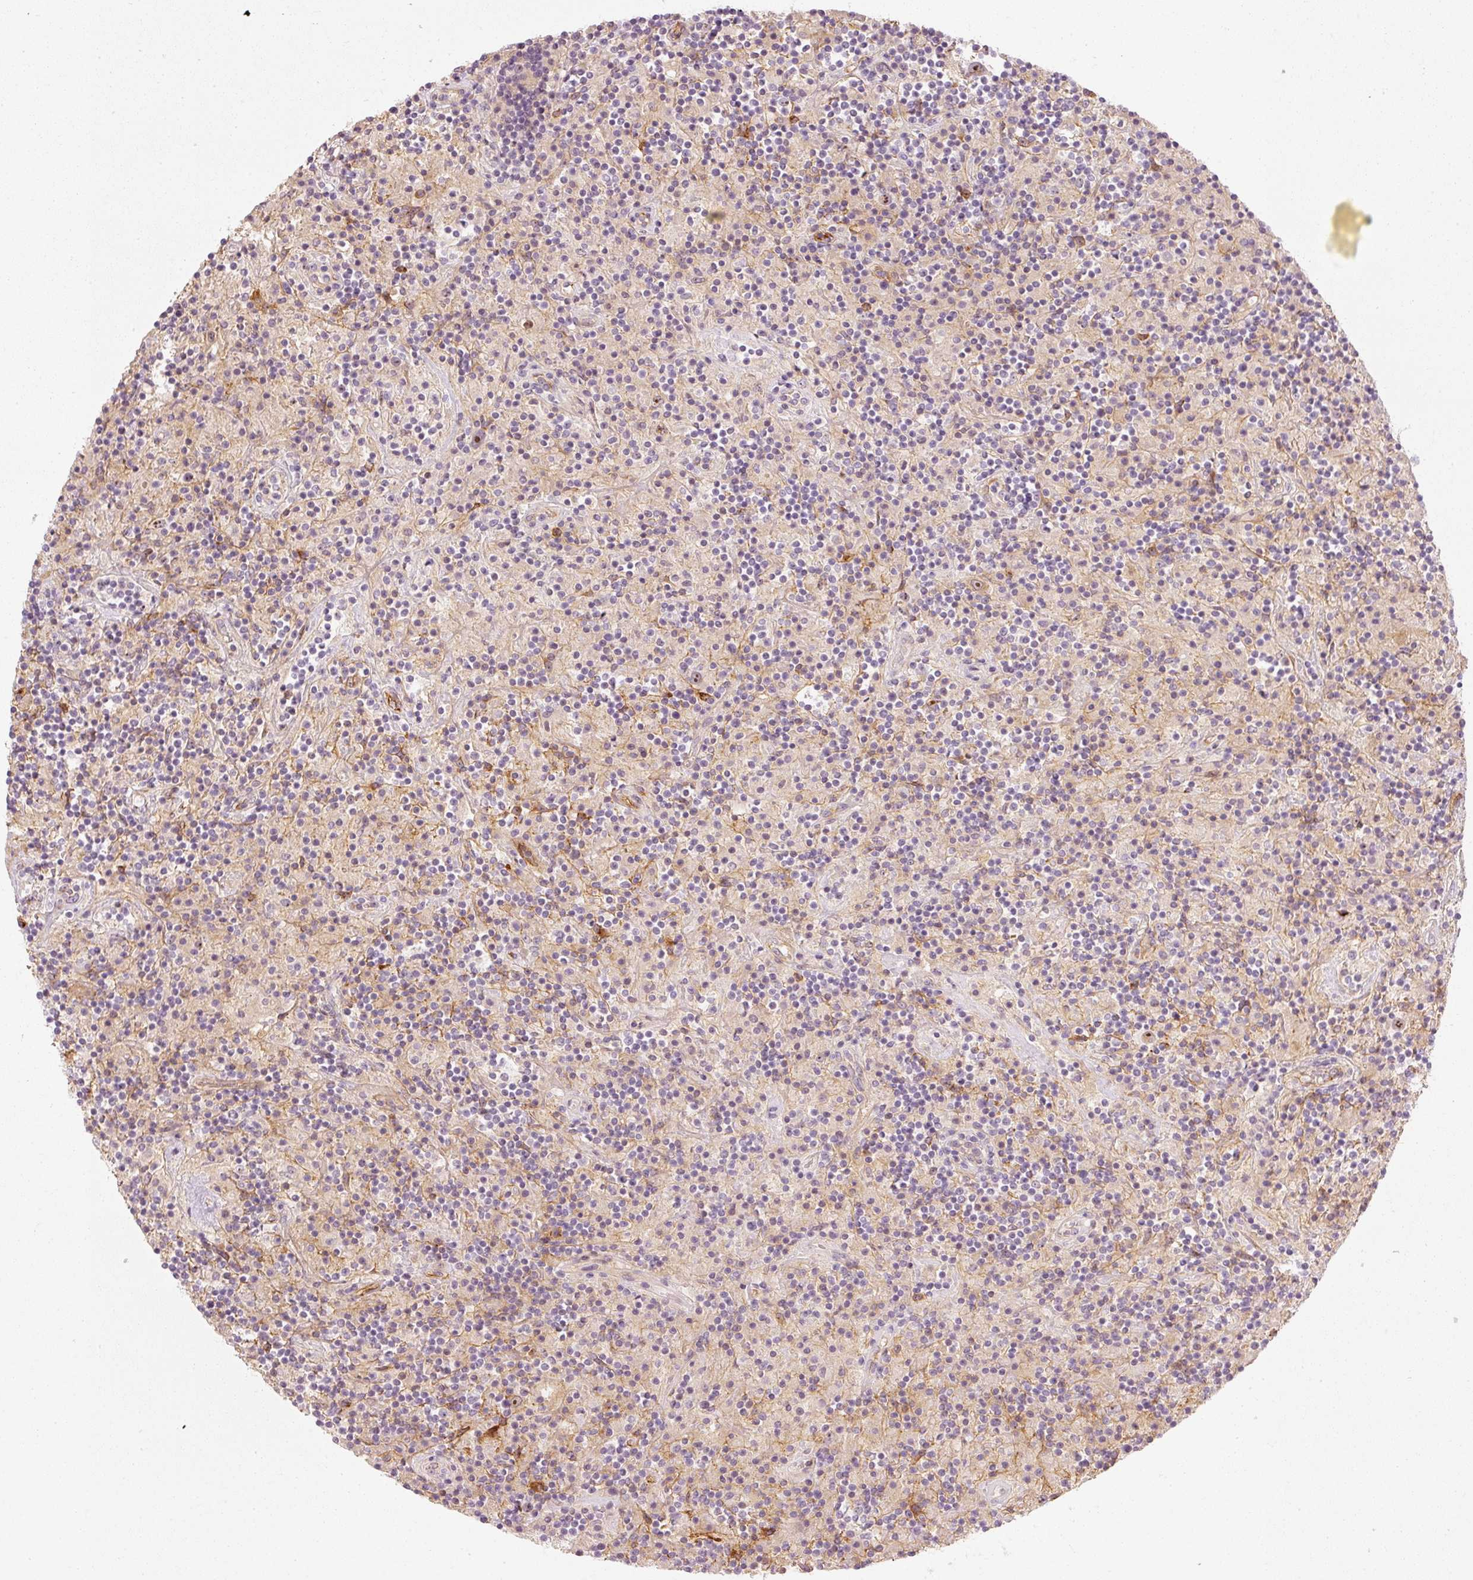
{"staining": {"intensity": "negative", "quantity": "none", "location": "none"}, "tissue": "lymphoma", "cell_type": "Tumor cells", "image_type": "cancer", "snomed": [{"axis": "morphology", "description": "Hodgkin's disease, NOS"}, {"axis": "topography", "description": "Lymph node"}], "caption": "Image shows no protein expression in tumor cells of Hodgkin's disease tissue.", "gene": "VCAM1", "patient": {"sex": "male", "age": 70}}